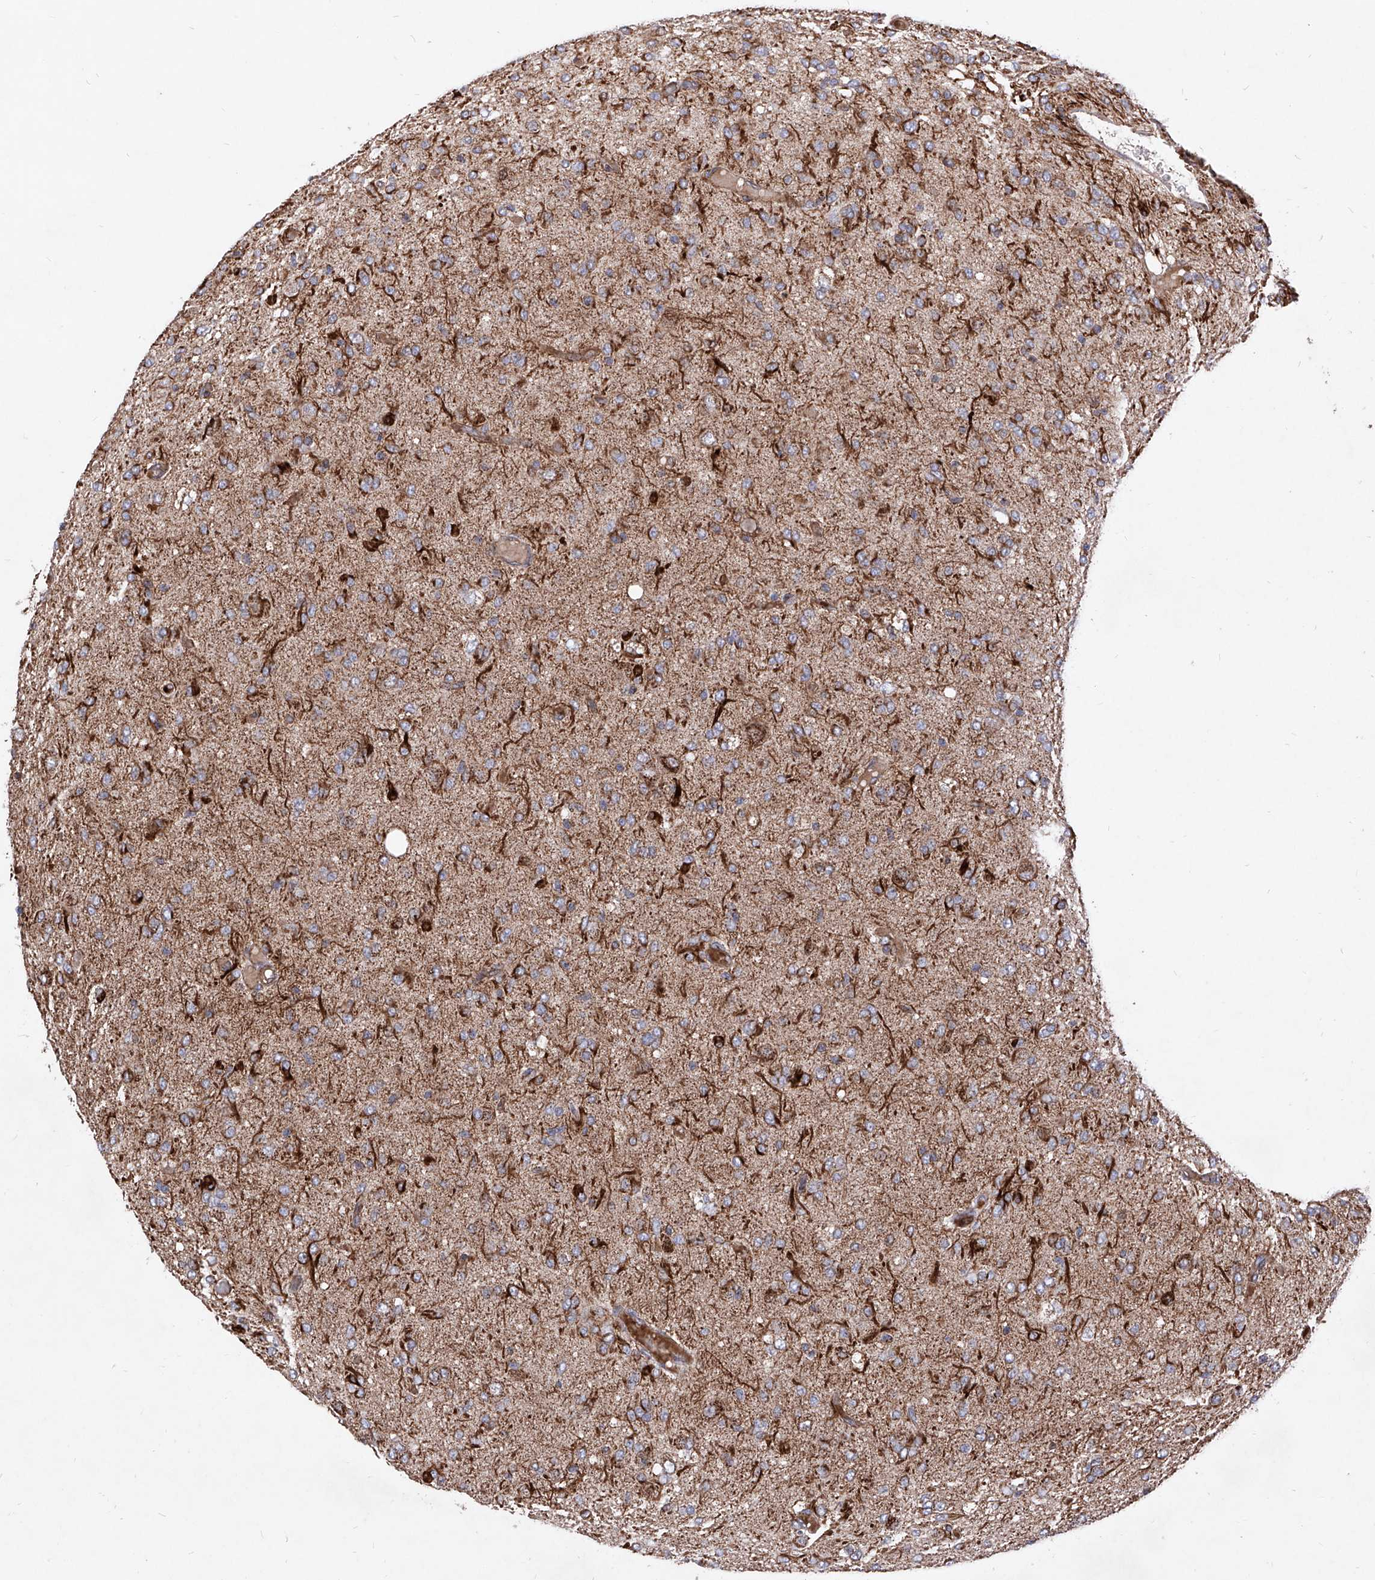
{"staining": {"intensity": "strong", "quantity": "<25%", "location": "cytoplasmic/membranous"}, "tissue": "glioma", "cell_type": "Tumor cells", "image_type": "cancer", "snomed": [{"axis": "morphology", "description": "Glioma, malignant, High grade"}, {"axis": "topography", "description": "Brain"}], "caption": "The micrograph exhibits staining of malignant high-grade glioma, revealing strong cytoplasmic/membranous protein expression (brown color) within tumor cells. The staining was performed using DAB (3,3'-diaminobenzidine) to visualize the protein expression in brown, while the nuclei were stained in blue with hematoxylin (Magnification: 20x).", "gene": "SEMA6A", "patient": {"sex": "female", "age": 59}}